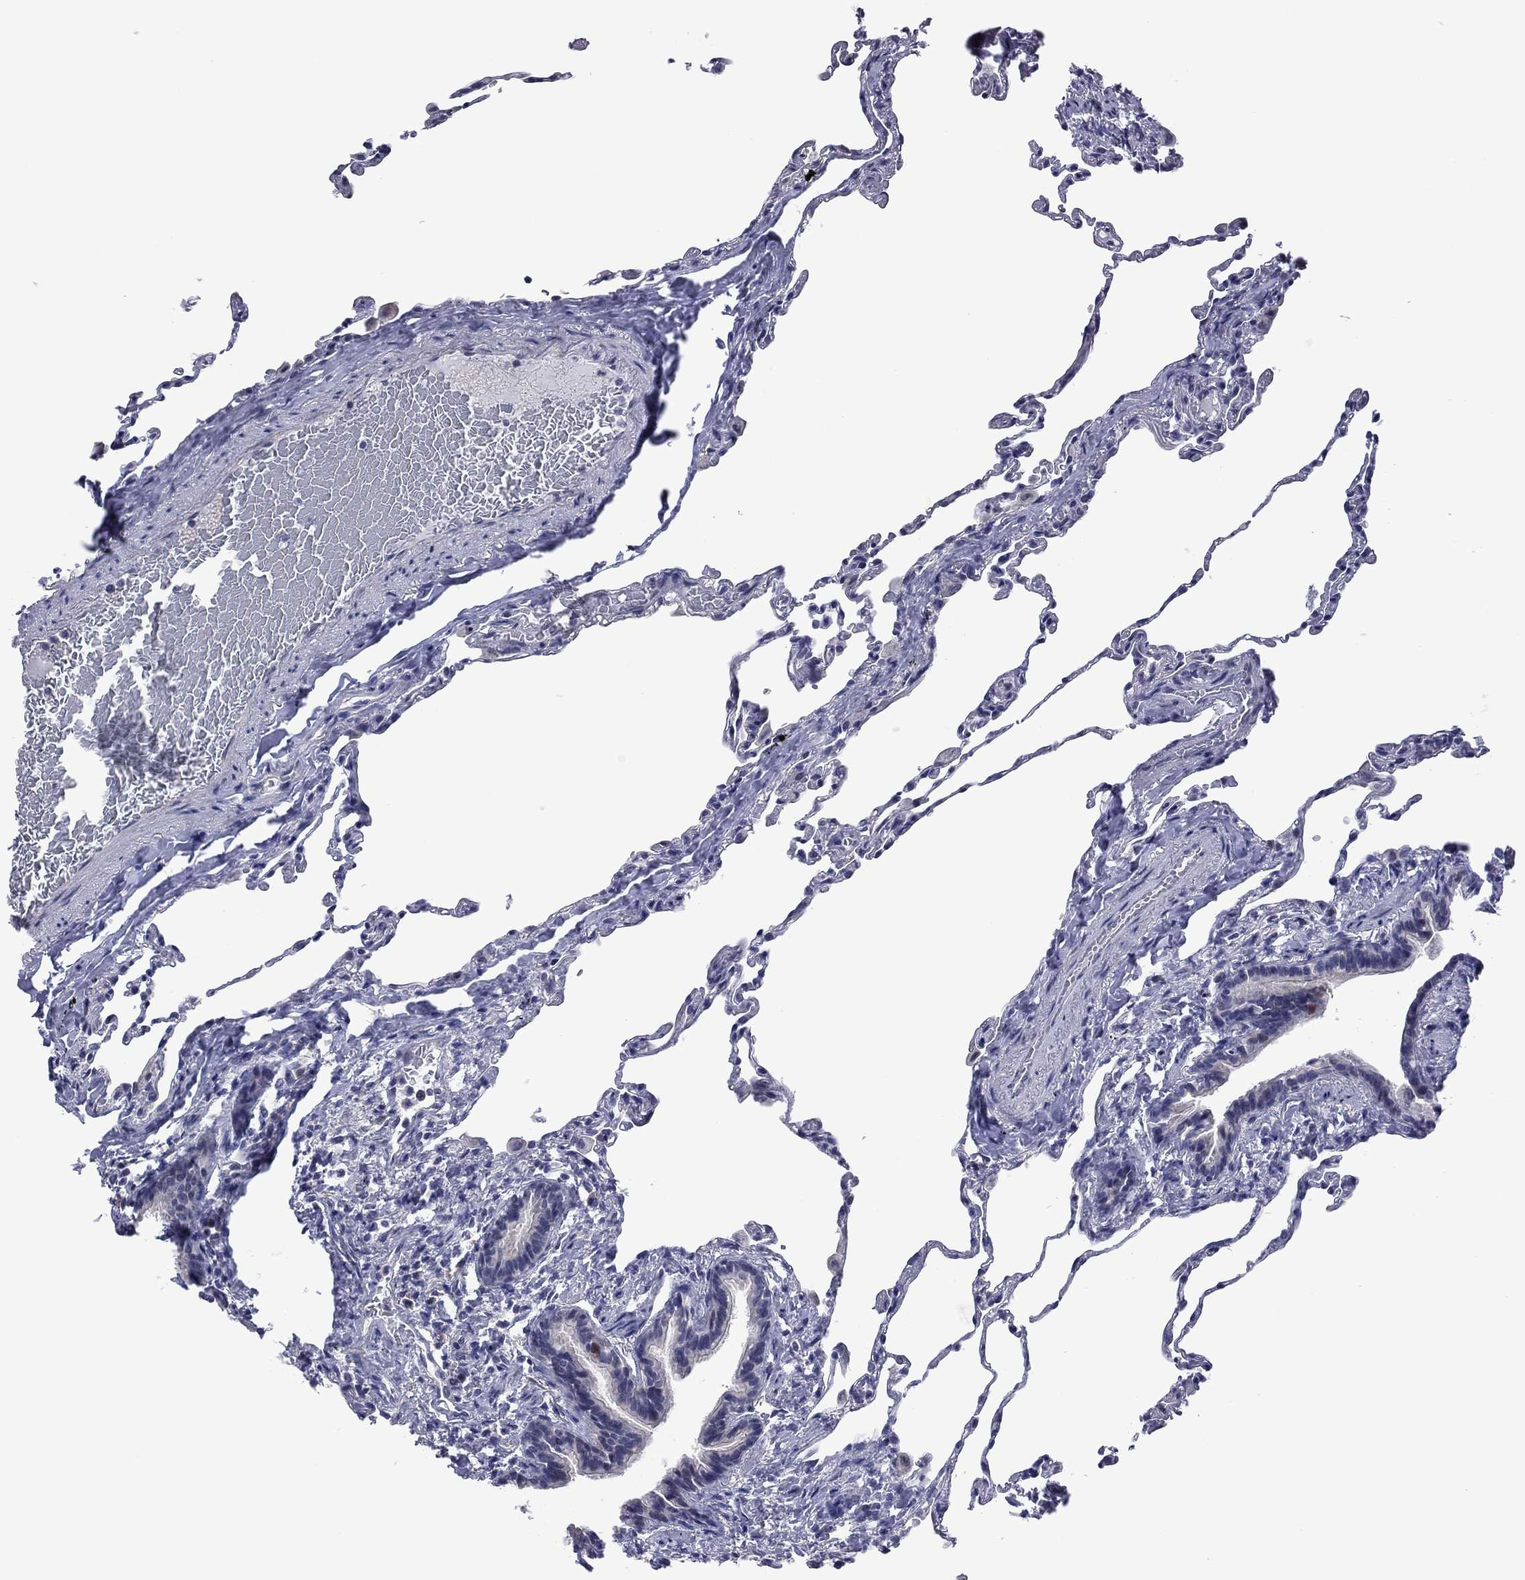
{"staining": {"intensity": "negative", "quantity": "none", "location": "none"}, "tissue": "lung", "cell_type": "Alveolar cells", "image_type": "normal", "snomed": [{"axis": "morphology", "description": "Normal tissue, NOS"}, {"axis": "topography", "description": "Lung"}], "caption": "High magnification brightfield microscopy of benign lung stained with DAB (brown) and counterstained with hematoxylin (blue): alveolar cells show no significant expression. (DAB (3,3'-diaminobenzidine) IHC with hematoxylin counter stain).", "gene": "POU5F2", "patient": {"sex": "female", "age": 57}}